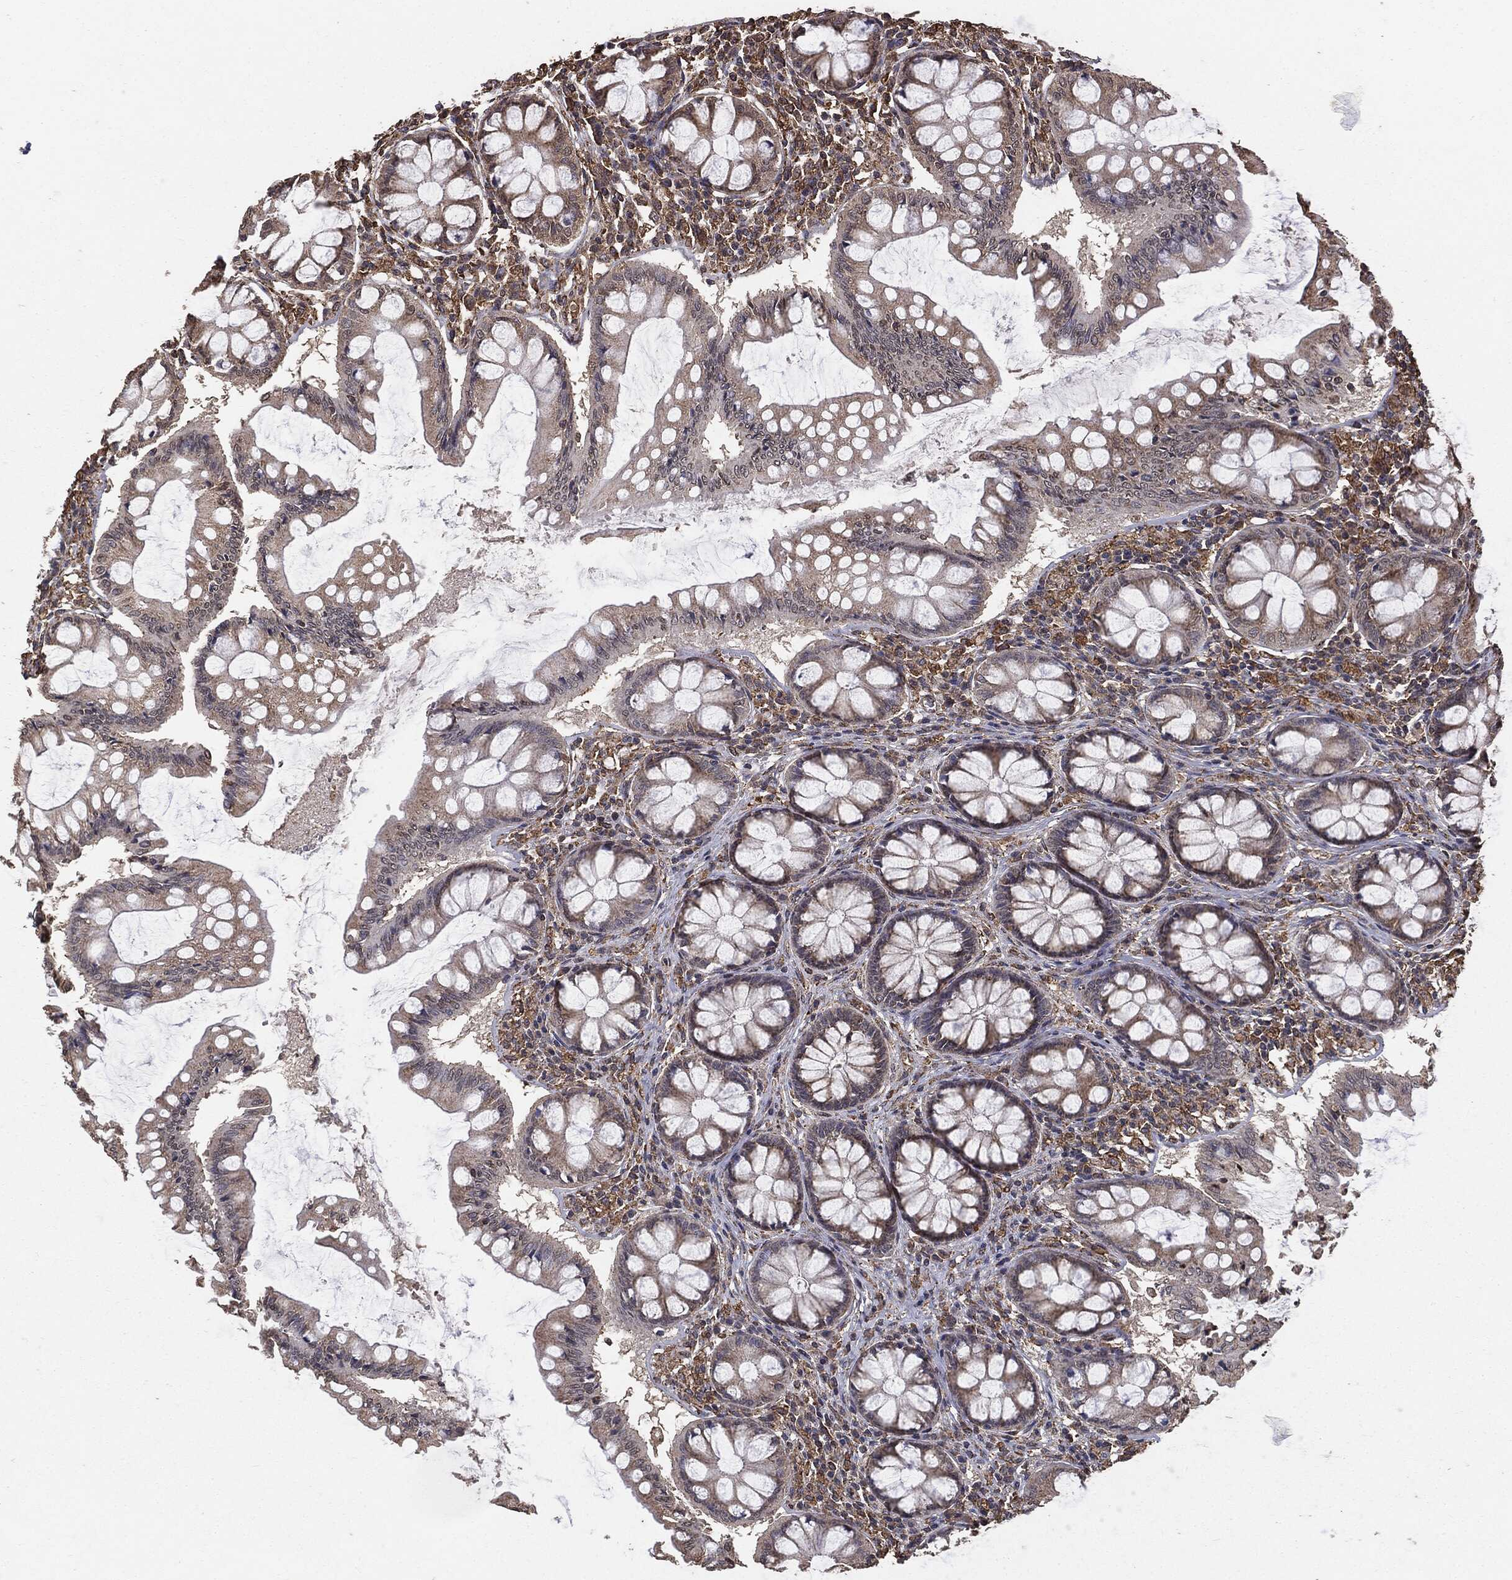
{"staining": {"intensity": "moderate", "quantity": "25%-75%", "location": "cytoplasmic/membranous"}, "tissue": "colon", "cell_type": "Endothelial cells", "image_type": "normal", "snomed": [{"axis": "morphology", "description": "Normal tissue, NOS"}, {"axis": "topography", "description": "Colon"}], "caption": "Protein staining demonstrates moderate cytoplasmic/membranous positivity in approximately 25%-75% of endothelial cells in benign colon. Using DAB (brown) and hematoxylin (blue) stains, captured at high magnification using brightfield microscopy.", "gene": "MTOR", "patient": {"sex": "female", "age": 65}}